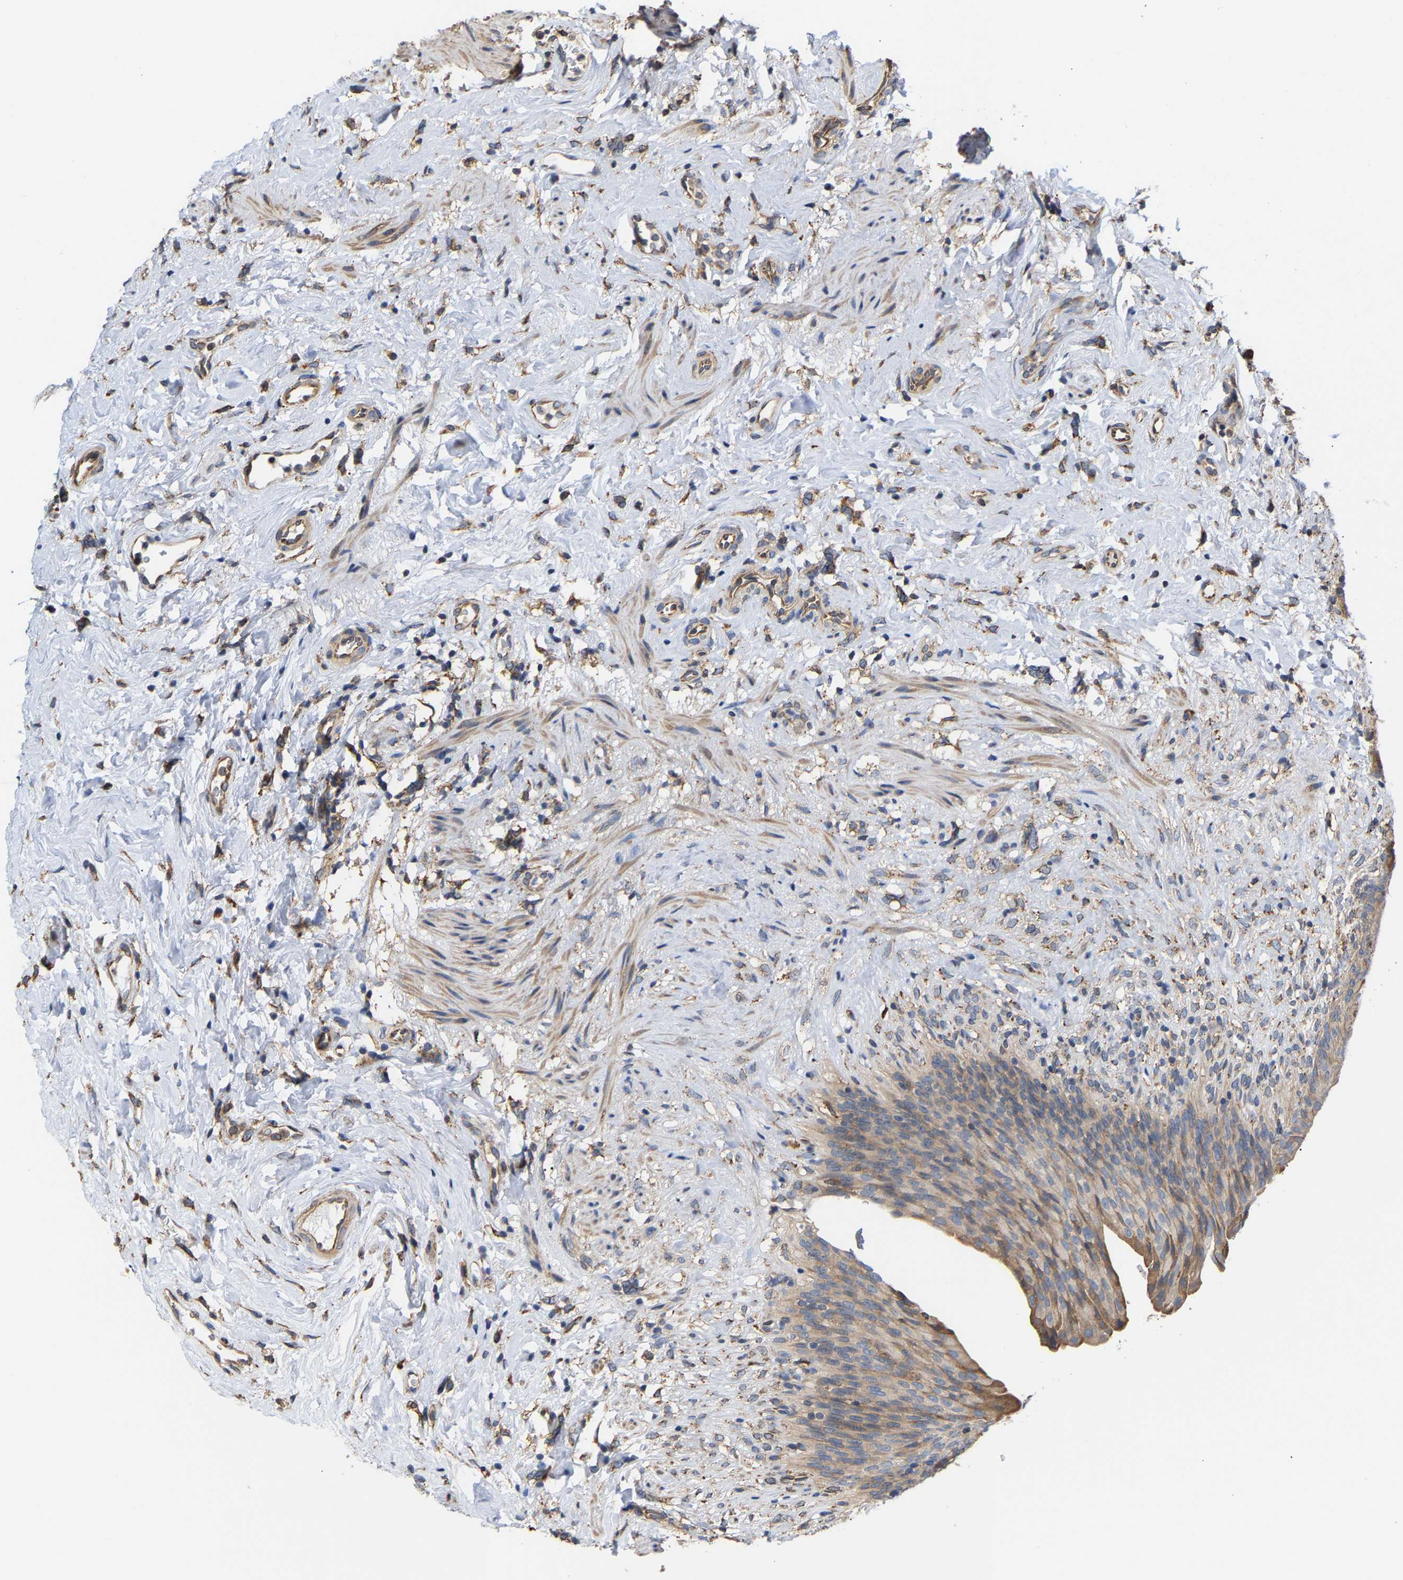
{"staining": {"intensity": "weak", "quantity": ">75%", "location": "cytoplasmic/membranous"}, "tissue": "urinary bladder", "cell_type": "Urothelial cells", "image_type": "normal", "snomed": [{"axis": "morphology", "description": "Normal tissue, NOS"}, {"axis": "topography", "description": "Urinary bladder"}], "caption": "Human urinary bladder stained with a brown dye displays weak cytoplasmic/membranous positive expression in about >75% of urothelial cells.", "gene": "ARAP1", "patient": {"sex": "female", "age": 79}}